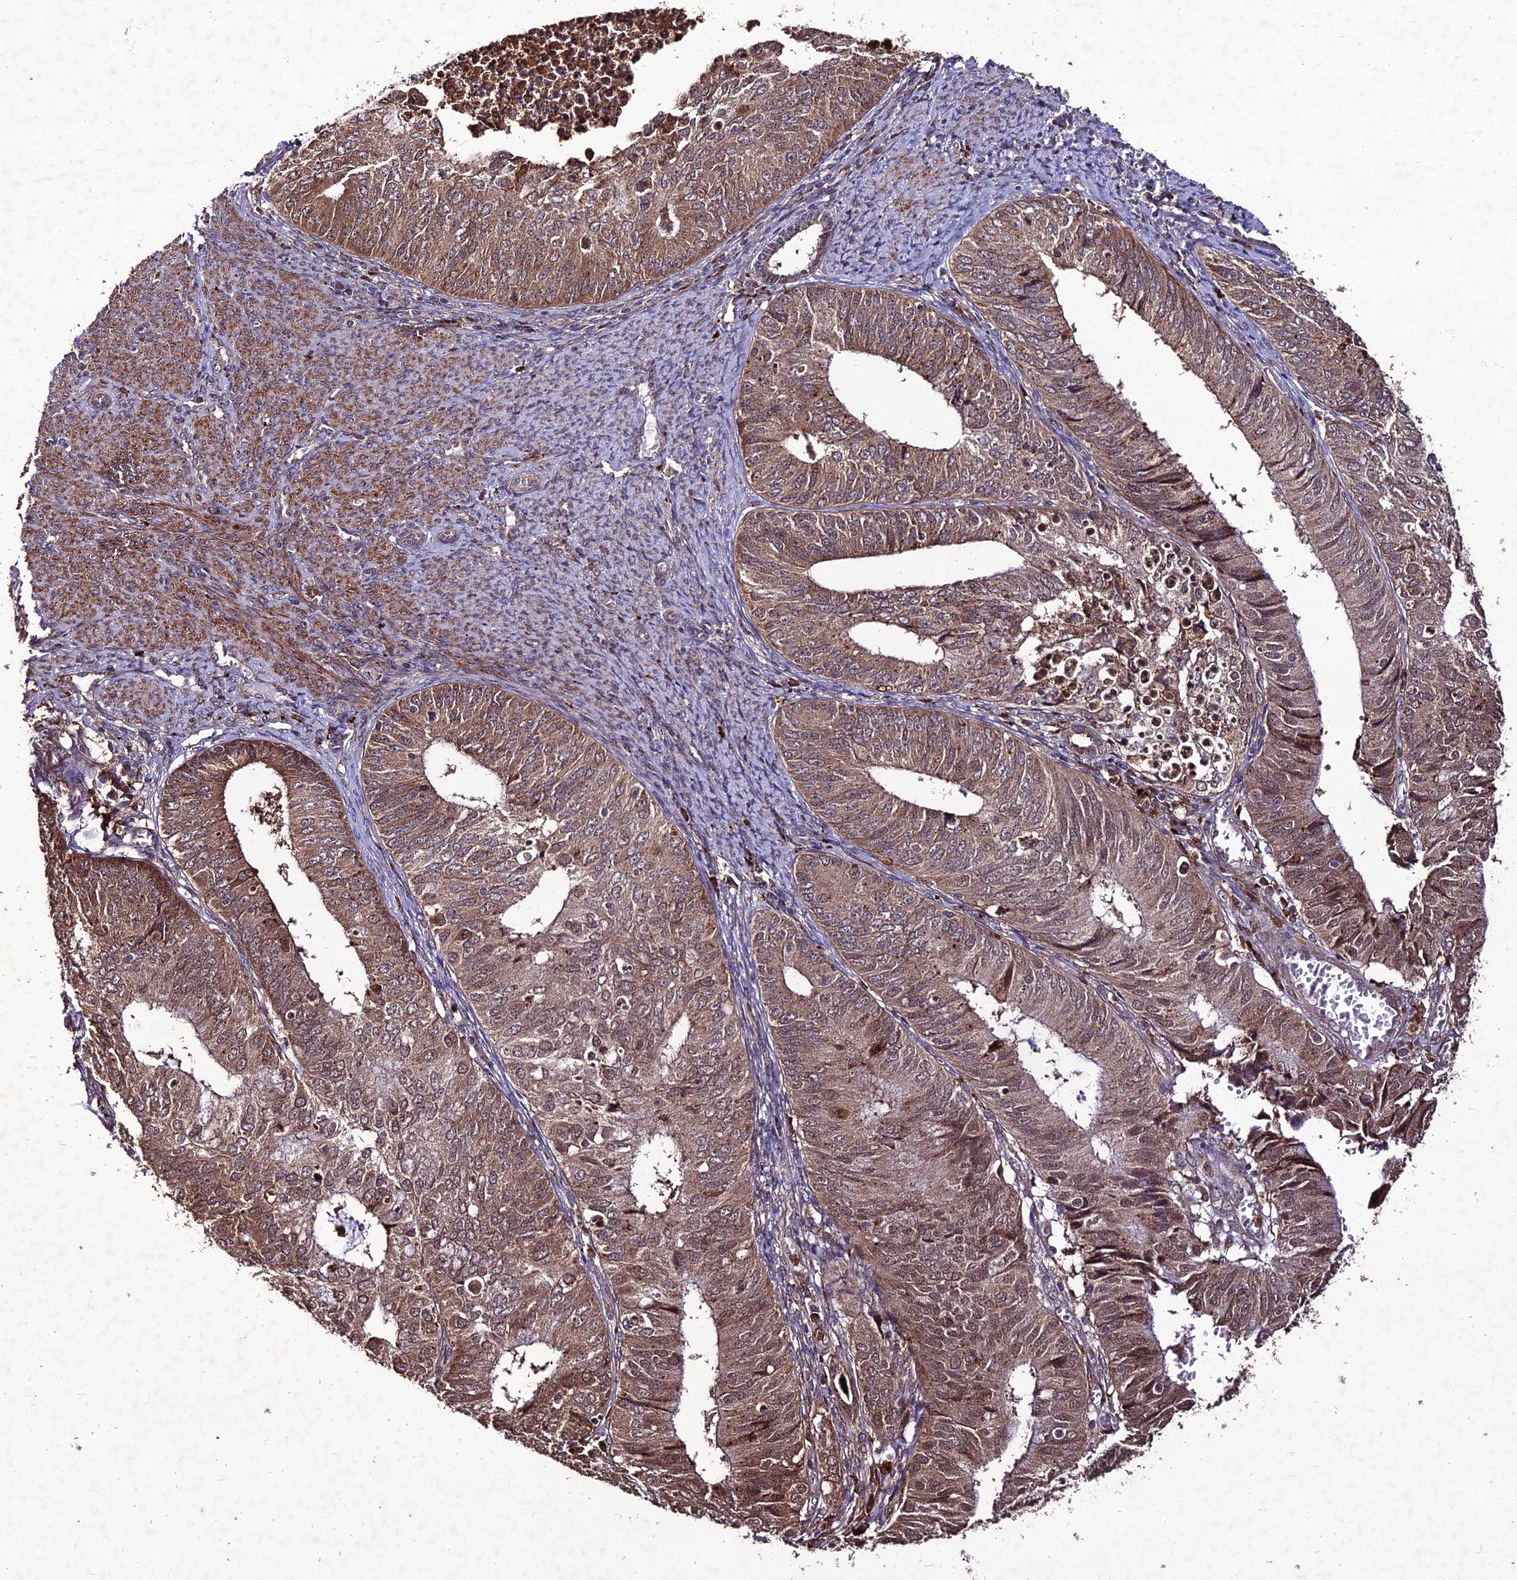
{"staining": {"intensity": "moderate", "quantity": "25%-75%", "location": "cytoplasmic/membranous,nuclear"}, "tissue": "endometrial cancer", "cell_type": "Tumor cells", "image_type": "cancer", "snomed": [{"axis": "morphology", "description": "Adenocarcinoma, NOS"}, {"axis": "topography", "description": "Endometrium"}], "caption": "The histopathology image displays a brown stain indicating the presence of a protein in the cytoplasmic/membranous and nuclear of tumor cells in endometrial adenocarcinoma.", "gene": "ZNF766", "patient": {"sex": "female", "age": 68}}